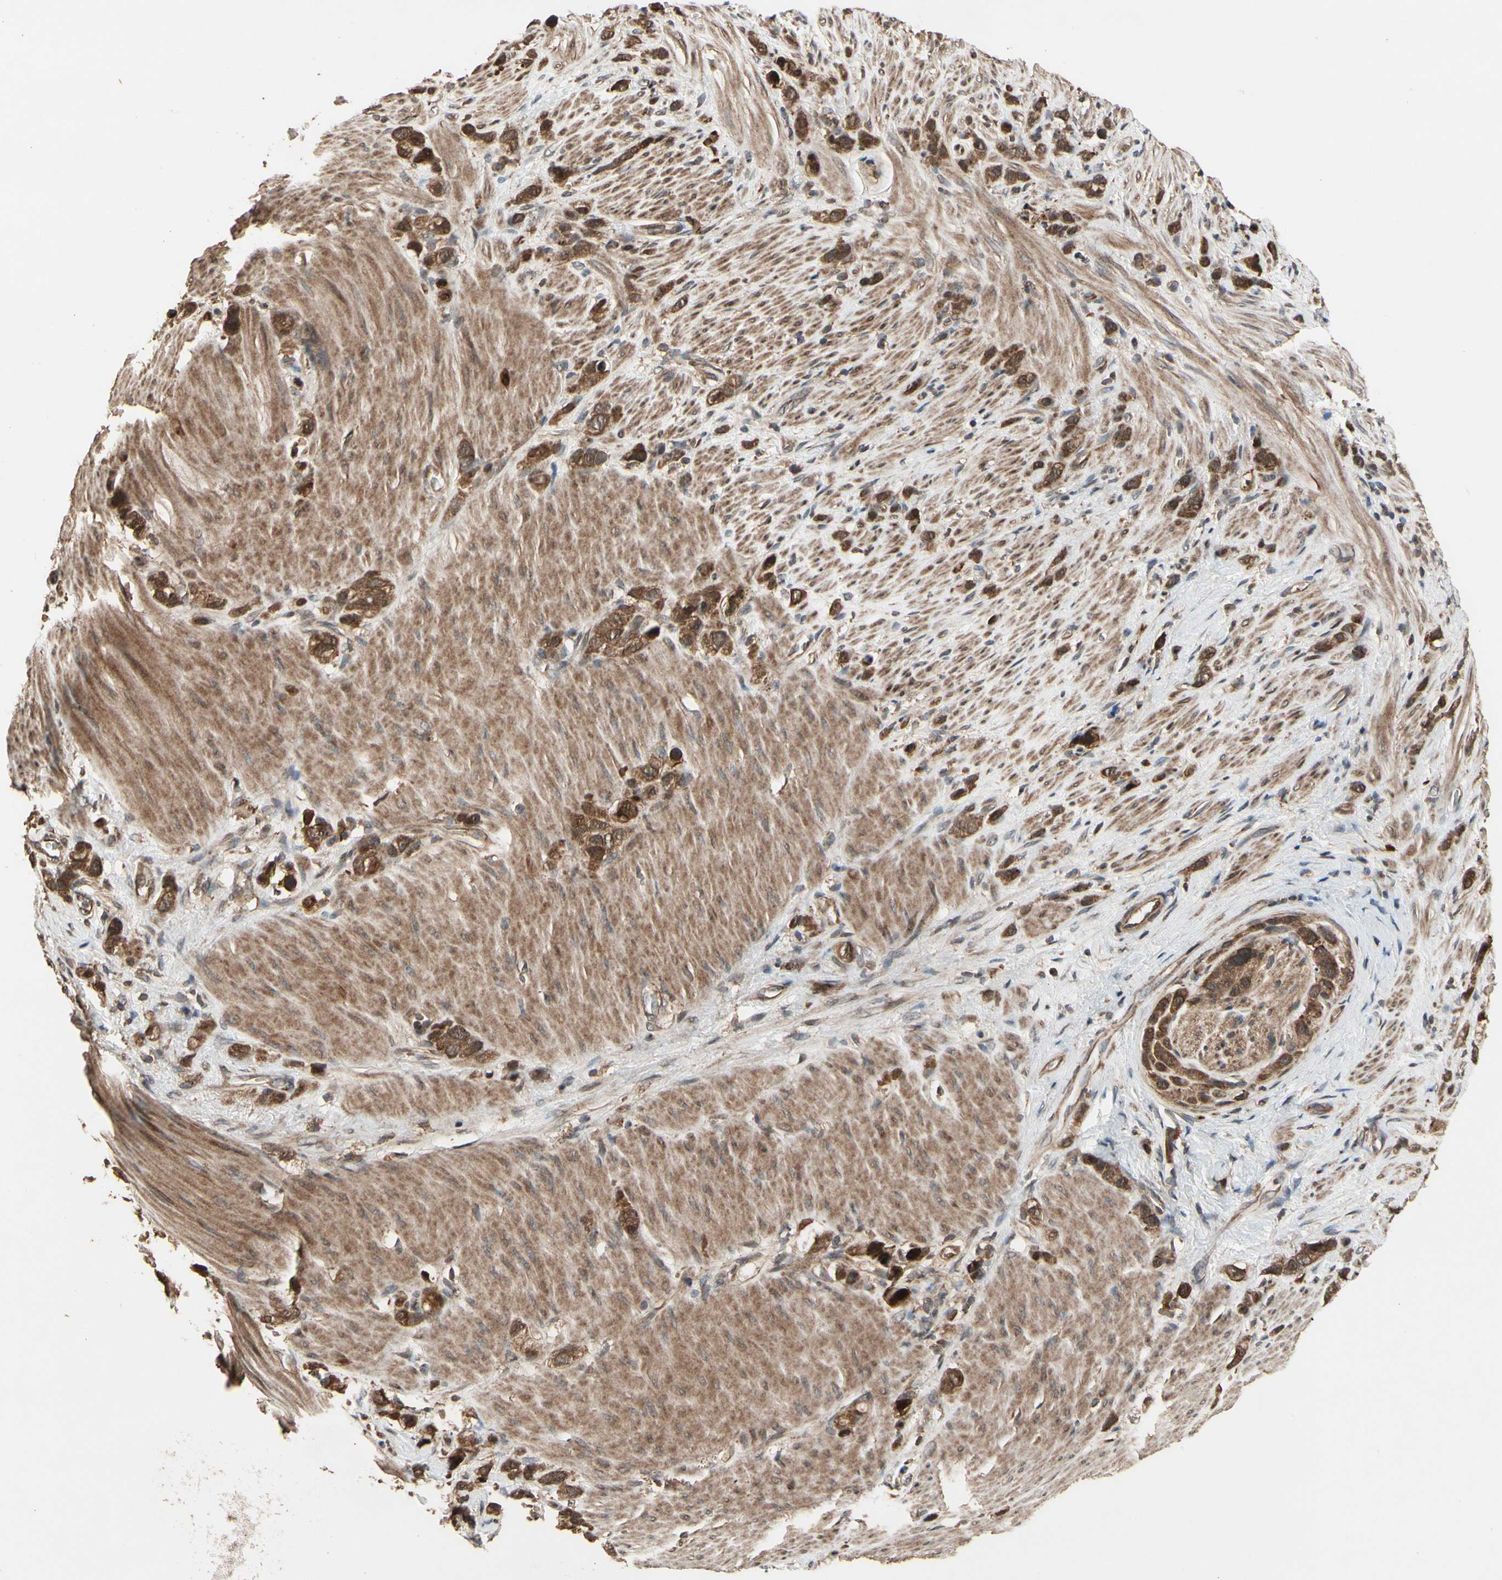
{"staining": {"intensity": "moderate", "quantity": "25%-75%", "location": "cytoplasmic/membranous"}, "tissue": "stomach cancer", "cell_type": "Tumor cells", "image_type": "cancer", "snomed": [{"axis": "morphology", "description": "Normal tissue, NOS"}, {"axis": "morphology", "description": "Adenocarcinoma, NOS"}, {"axis": "morphology", "description": "Adenocarcinoma, High grade"}, {"axis": "topography", "description": "Stomach, upper"}, {"axis": "topography", "description": "Stomach"}], "caption": "A medium amount of moderate cytoplasmic/membranous positivity is present in about 25%-75% of tumor cells in stomach adenocarcinoma (high-grade) tissue.", "gene": "CSF1R", "patient": {"sex": "female", "age": 65}}